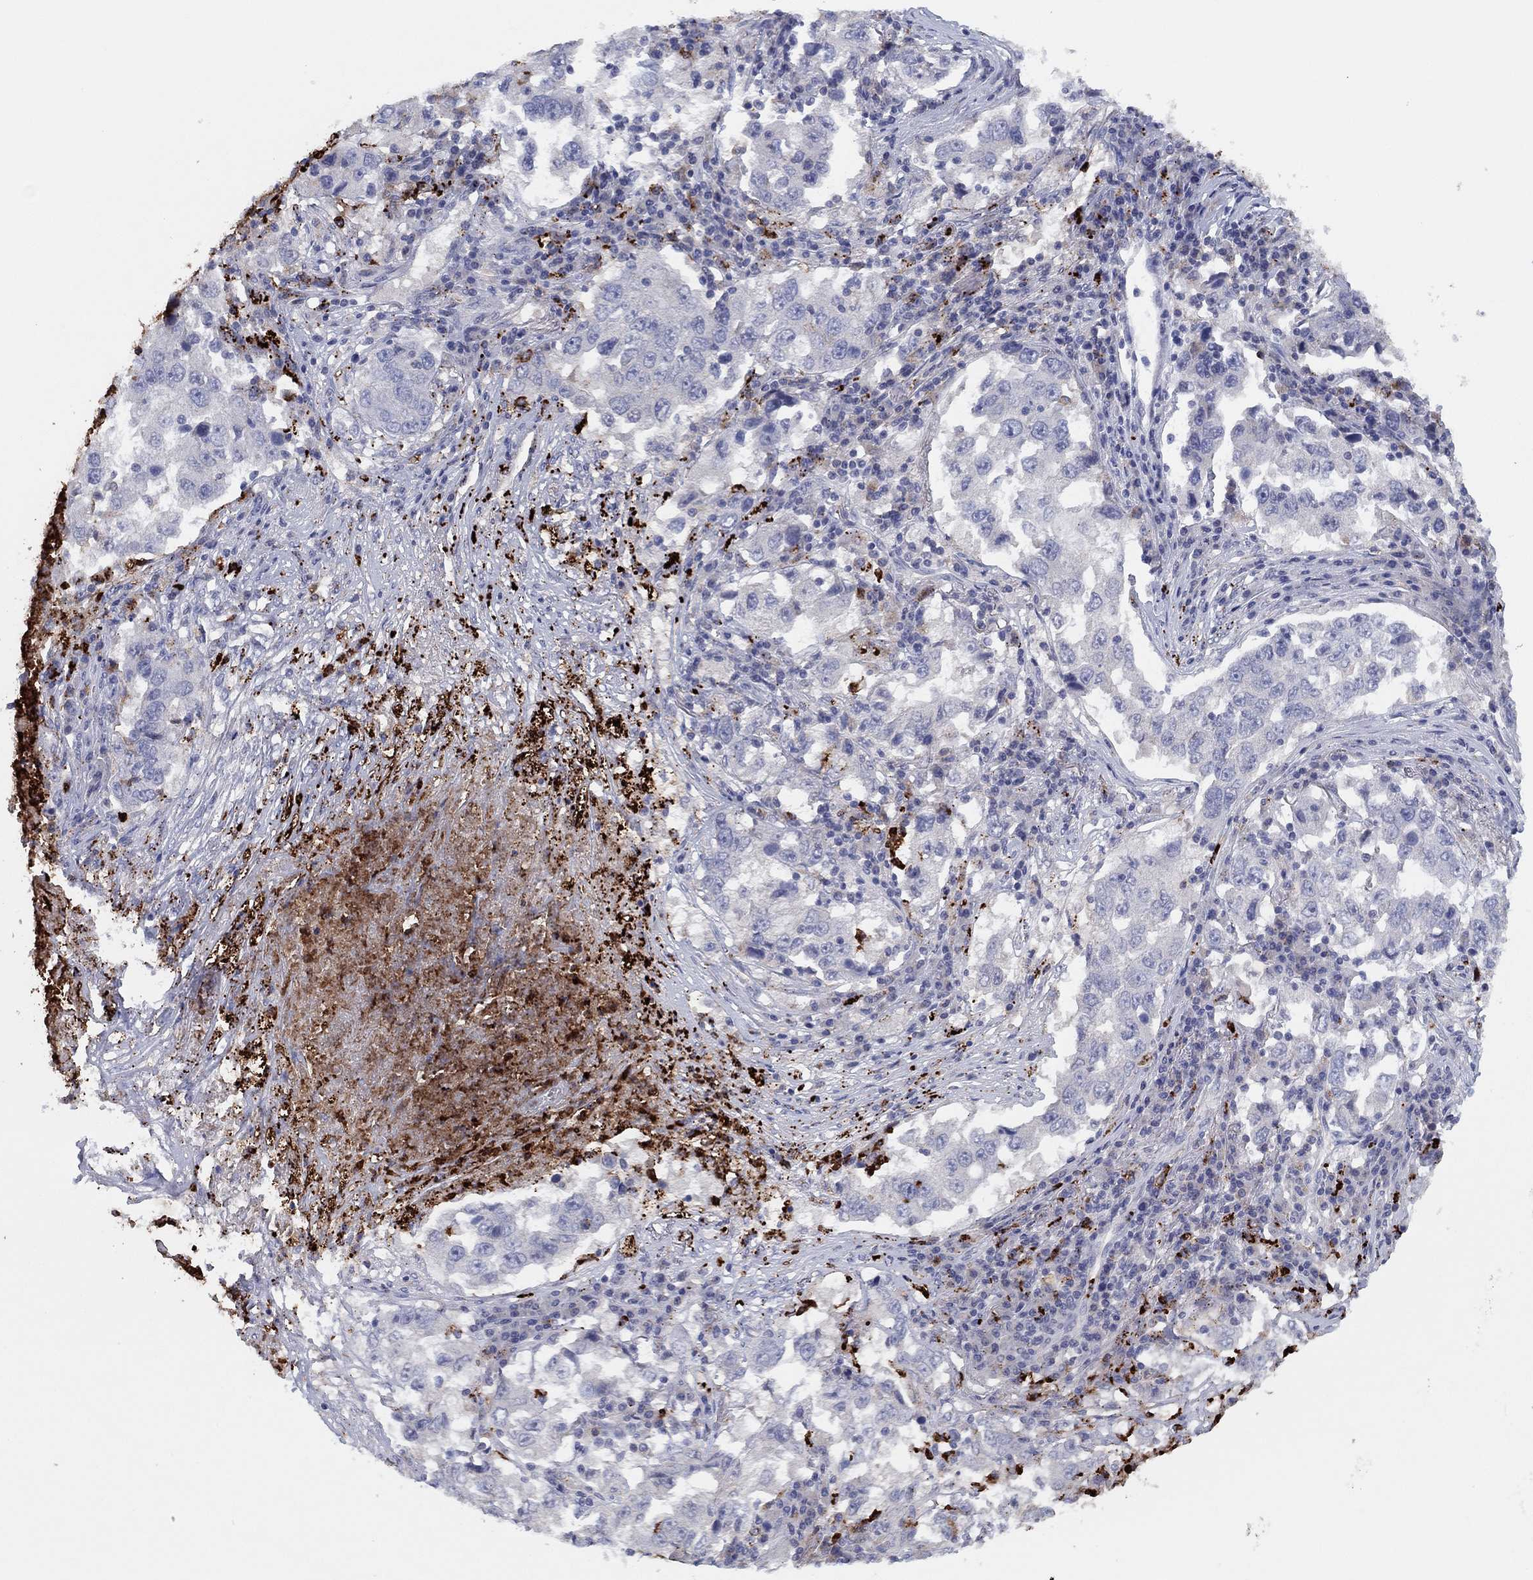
{"staining": {"intensity": "negative", "quantity": "none", "location": "none"}, "tissue": "lung cancer", "cell_type": "Tumor cells", "image_type": "cancer", "snomed": [{"axis": "morphology", "description": "Adenocarcinoma, NOS"}, {"axis": "topography", "description": "Lung"}], "caption": "A high-resolution micrograph shows immunohistochemistry (IHC) staining of lung cancer (adenocarcinoma), which demonstrates no significant staining in tumor cells.", "gene": "PLAC8", "patient": {"sex": "male", "age": 73}}